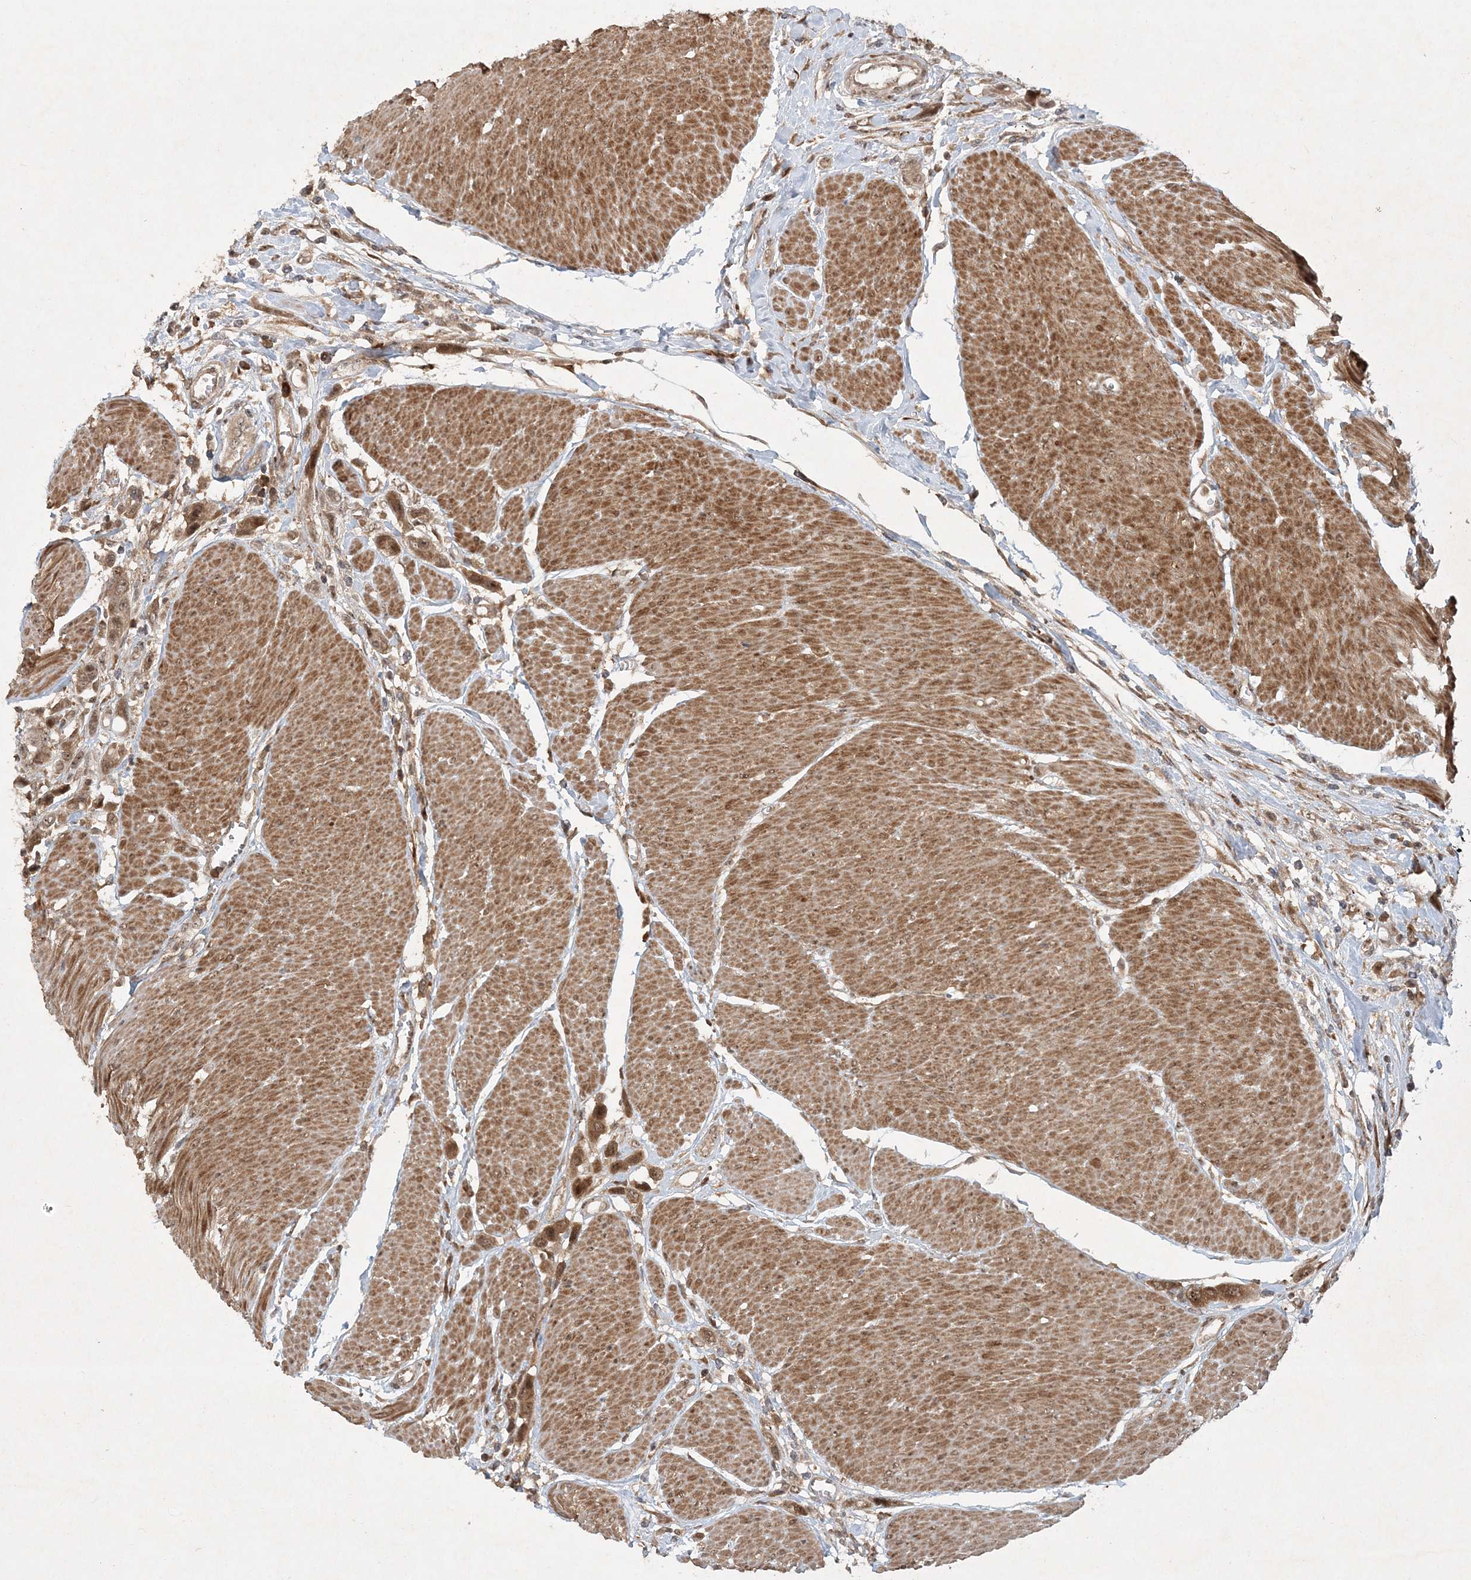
{"staining": {"intensity": "moderate", "quantity": ">75%", "location": "cytoplasmic/membranous,nuclear"}, "tissue": "urothelial cancer", "cell_type": "Tumor cells", "image_type": "cancer", "snomed": [{"axis": "morphology", "description": "Urothelial carcinoma, High grade"}, {"axis": "topography", "description": "Urinary bladder"}], "caption": "Immunohistochemistry staining of urothelial carcinoma (high-grade), which displays medium levels of moderate cytoplasmic/membranous and nuclear staining in approximately >75% of tumor cells indicating moderate cytoplasmic/membranous and nuclear protein staining. The staining was performed using DAB (3,3'-diaminobenzidine) (brown) for protein detection and nuclei were counterstained in hematoxylin (blue).", "gene": "UBR3", "patient": {"sex": "male", "age": 50}}